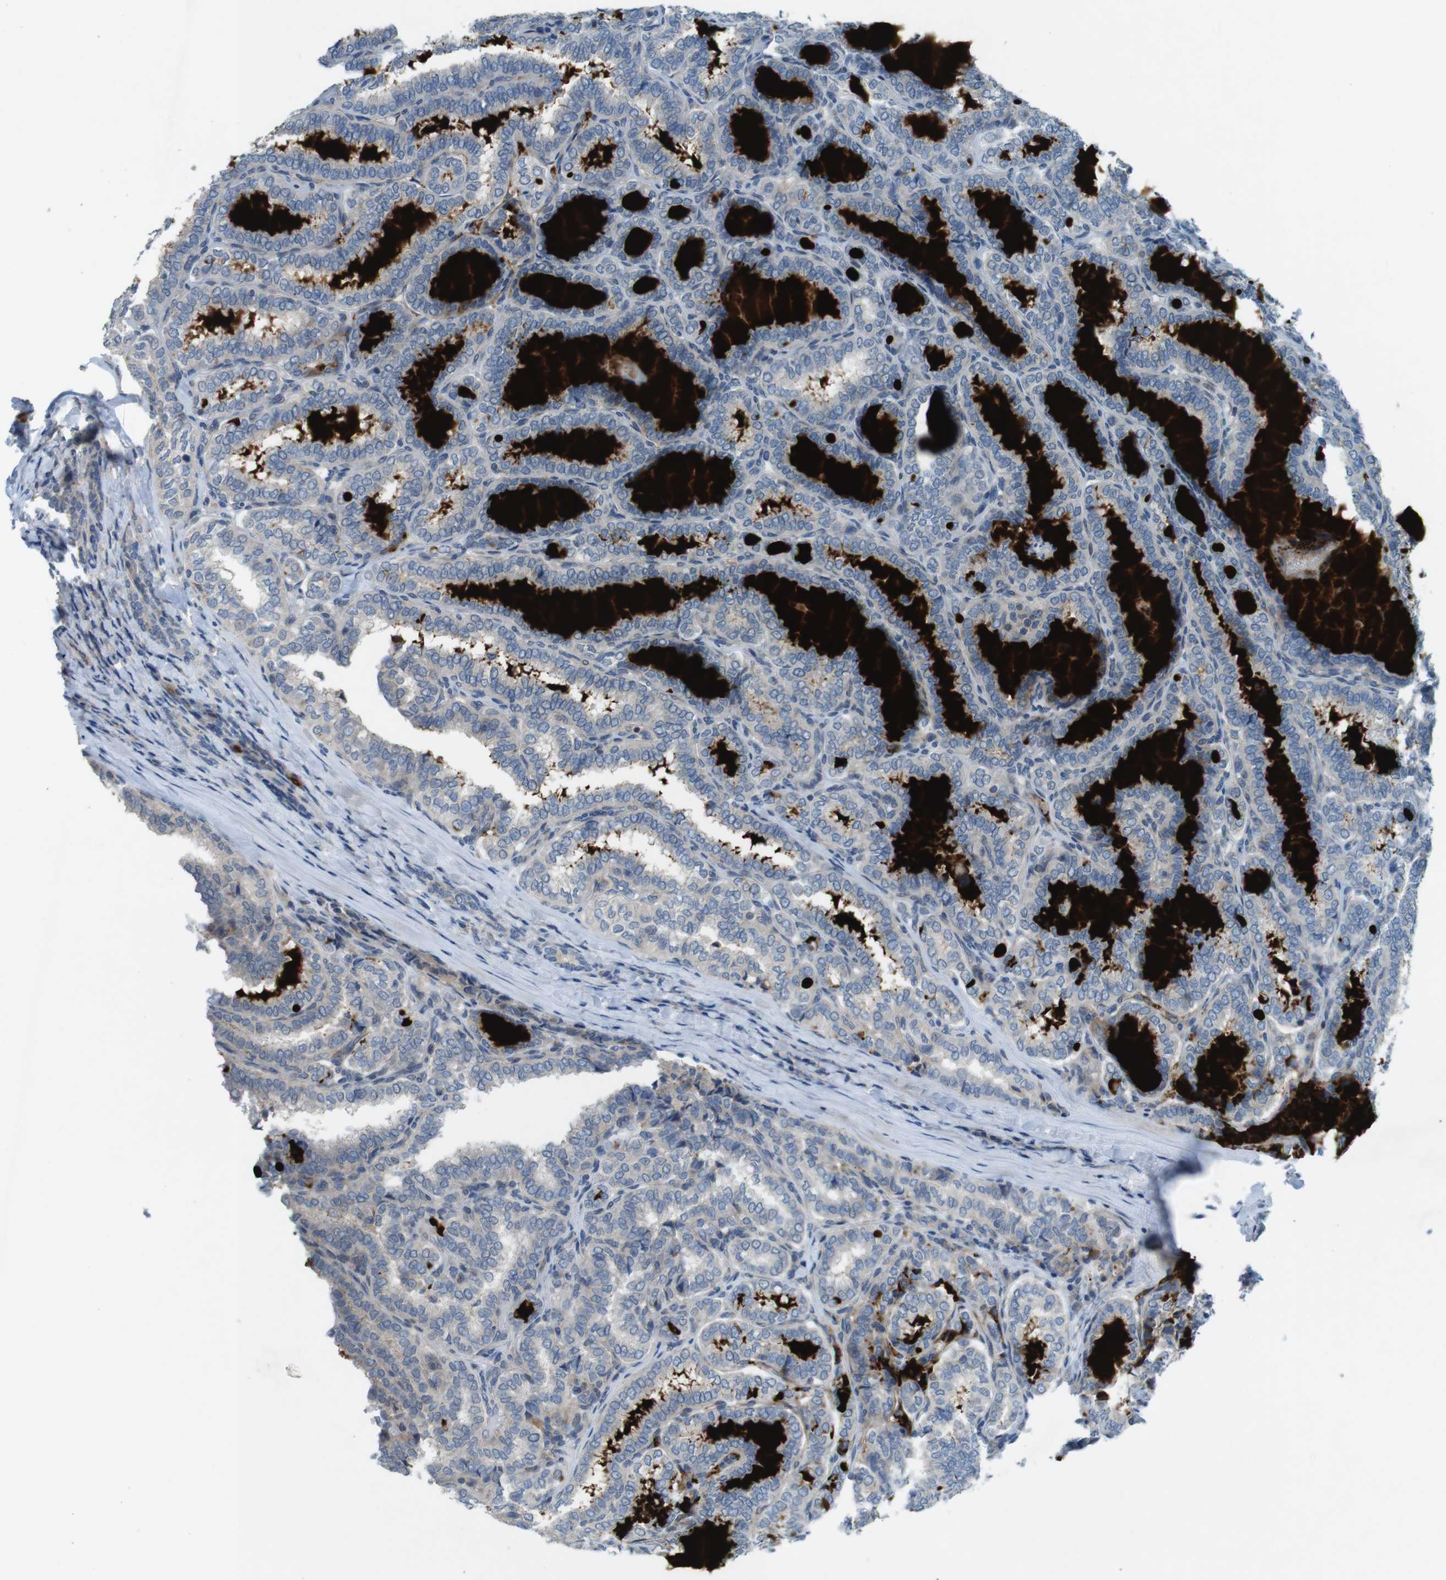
{"staining": {"intensity": "negative", "quantity": "none", "location": "none"}, "tissue": "thyroid cancer", "cell_type": "Tumor cells", "image_type": "cancer", "snomed": [{"axis": "morphology", "description": "Normal tissue, NOS"}, {"axis": "morphology", "description": "Papillary adenocarcinoma, NOS"}, {"axis": "topography", "description": "Thyroid gland"}], "caption": "Tumor cells are negative for brown protein staining in thyroid cancer. (Brightfield microscopy of DAB immunohistochemistry at high magnification).", "gene": "TYW1", "patient": {"sex": "female", "age": 30}}